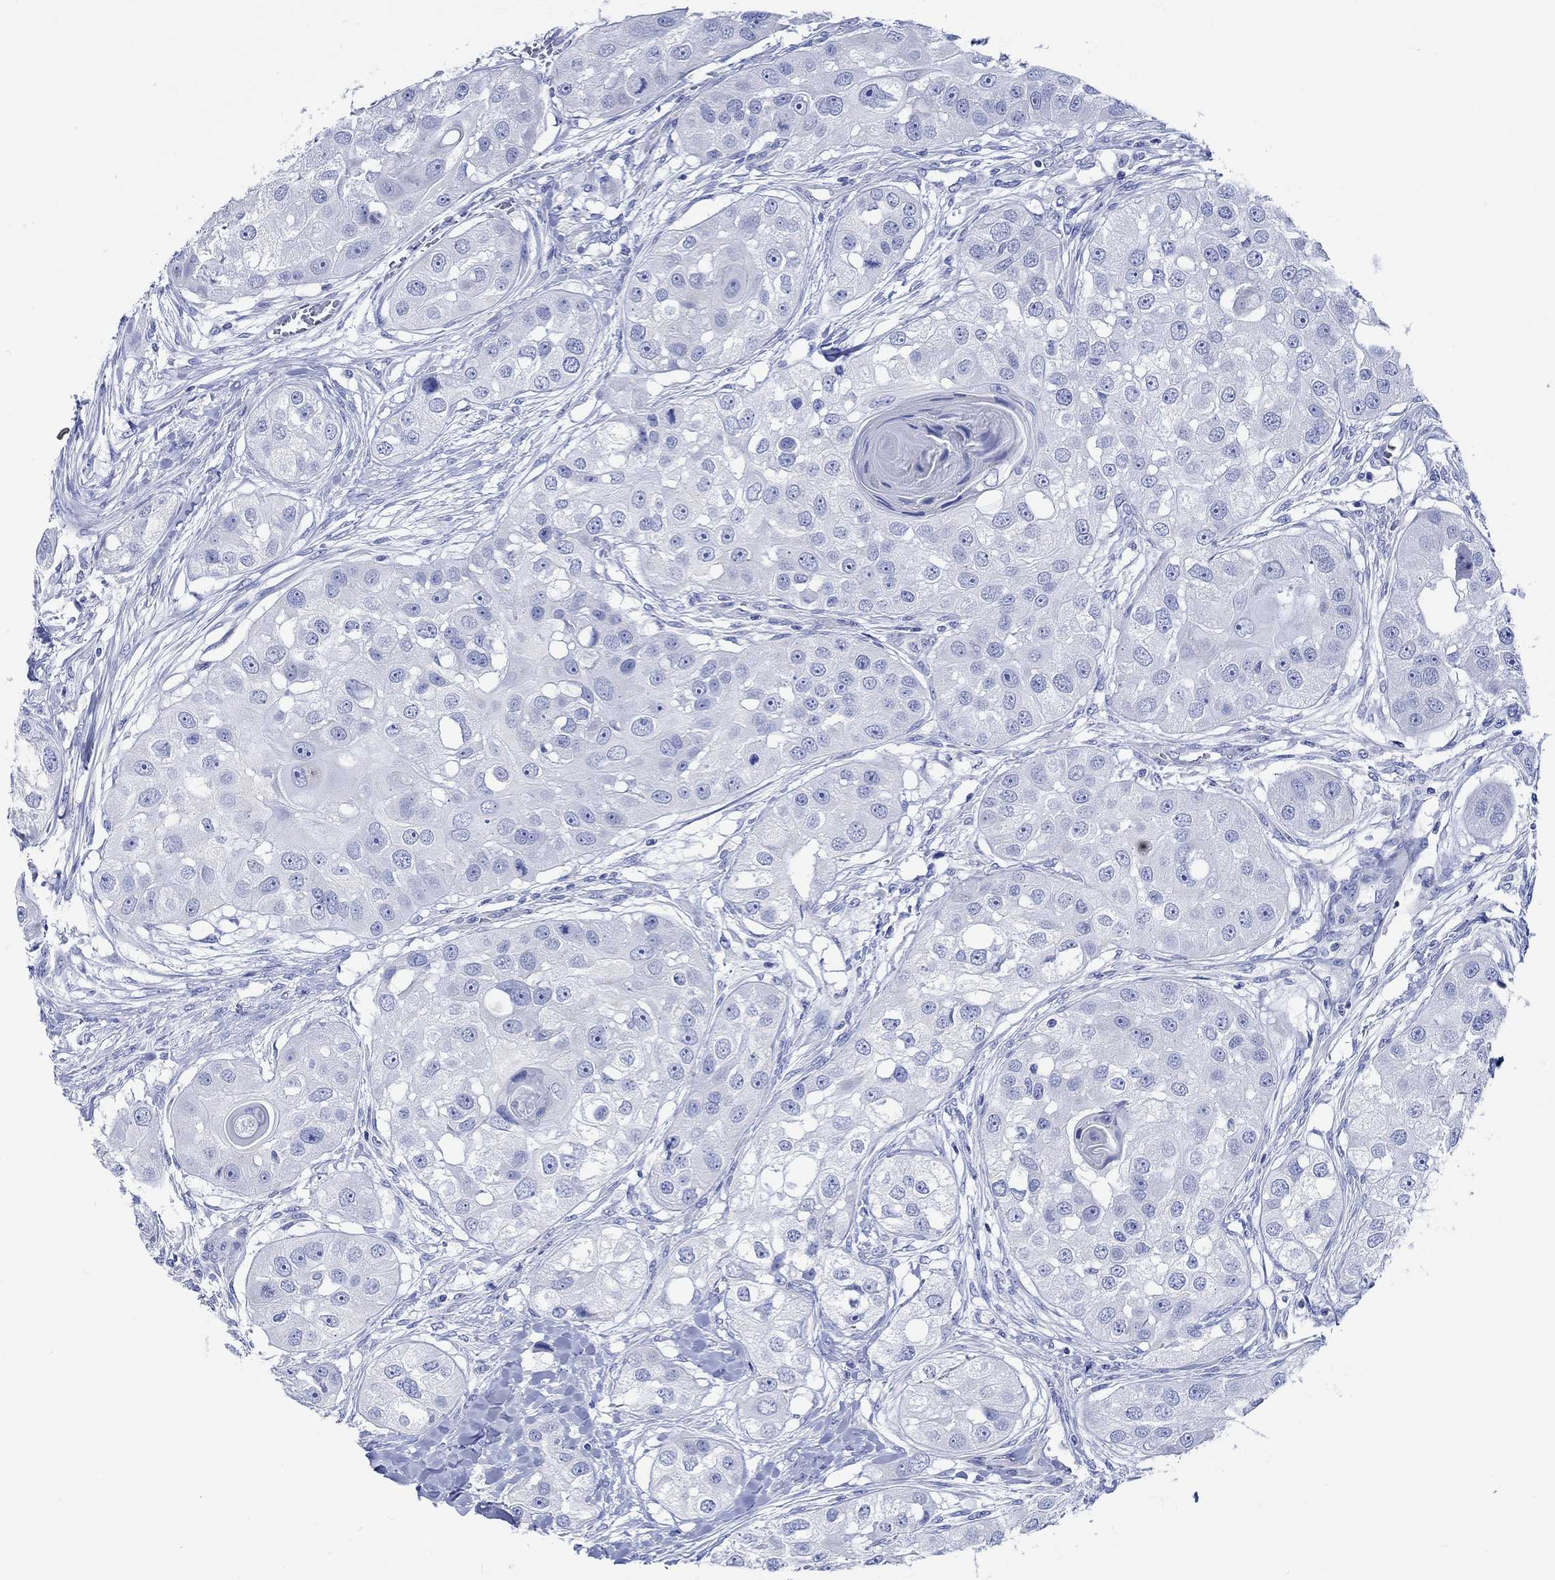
{"staining": {"intensity": "negative", "quantity": "none", "location": "none"}, "tissue": "head and neck cancer", "cell_type": "Tumor cells", "image_type": "cancer", "snomed": [{"axis": "morphology", "description": "Normal tissue, NOS"}, {"axis": "morphology", "description": "Squamous cell carcinoma, NOS"}, {"axis": "topography", "description": "Skeletal muscle"}, {"axis": "topography", "description": "Head-Neck"}], "caption": "Human squamous cell carcinoma (head and neck) stained for a protein using immunohistochemistry shows no staining in tumor cells.", "gene": "CPLX2", "patient": {"sex": "male", "age": 51}}